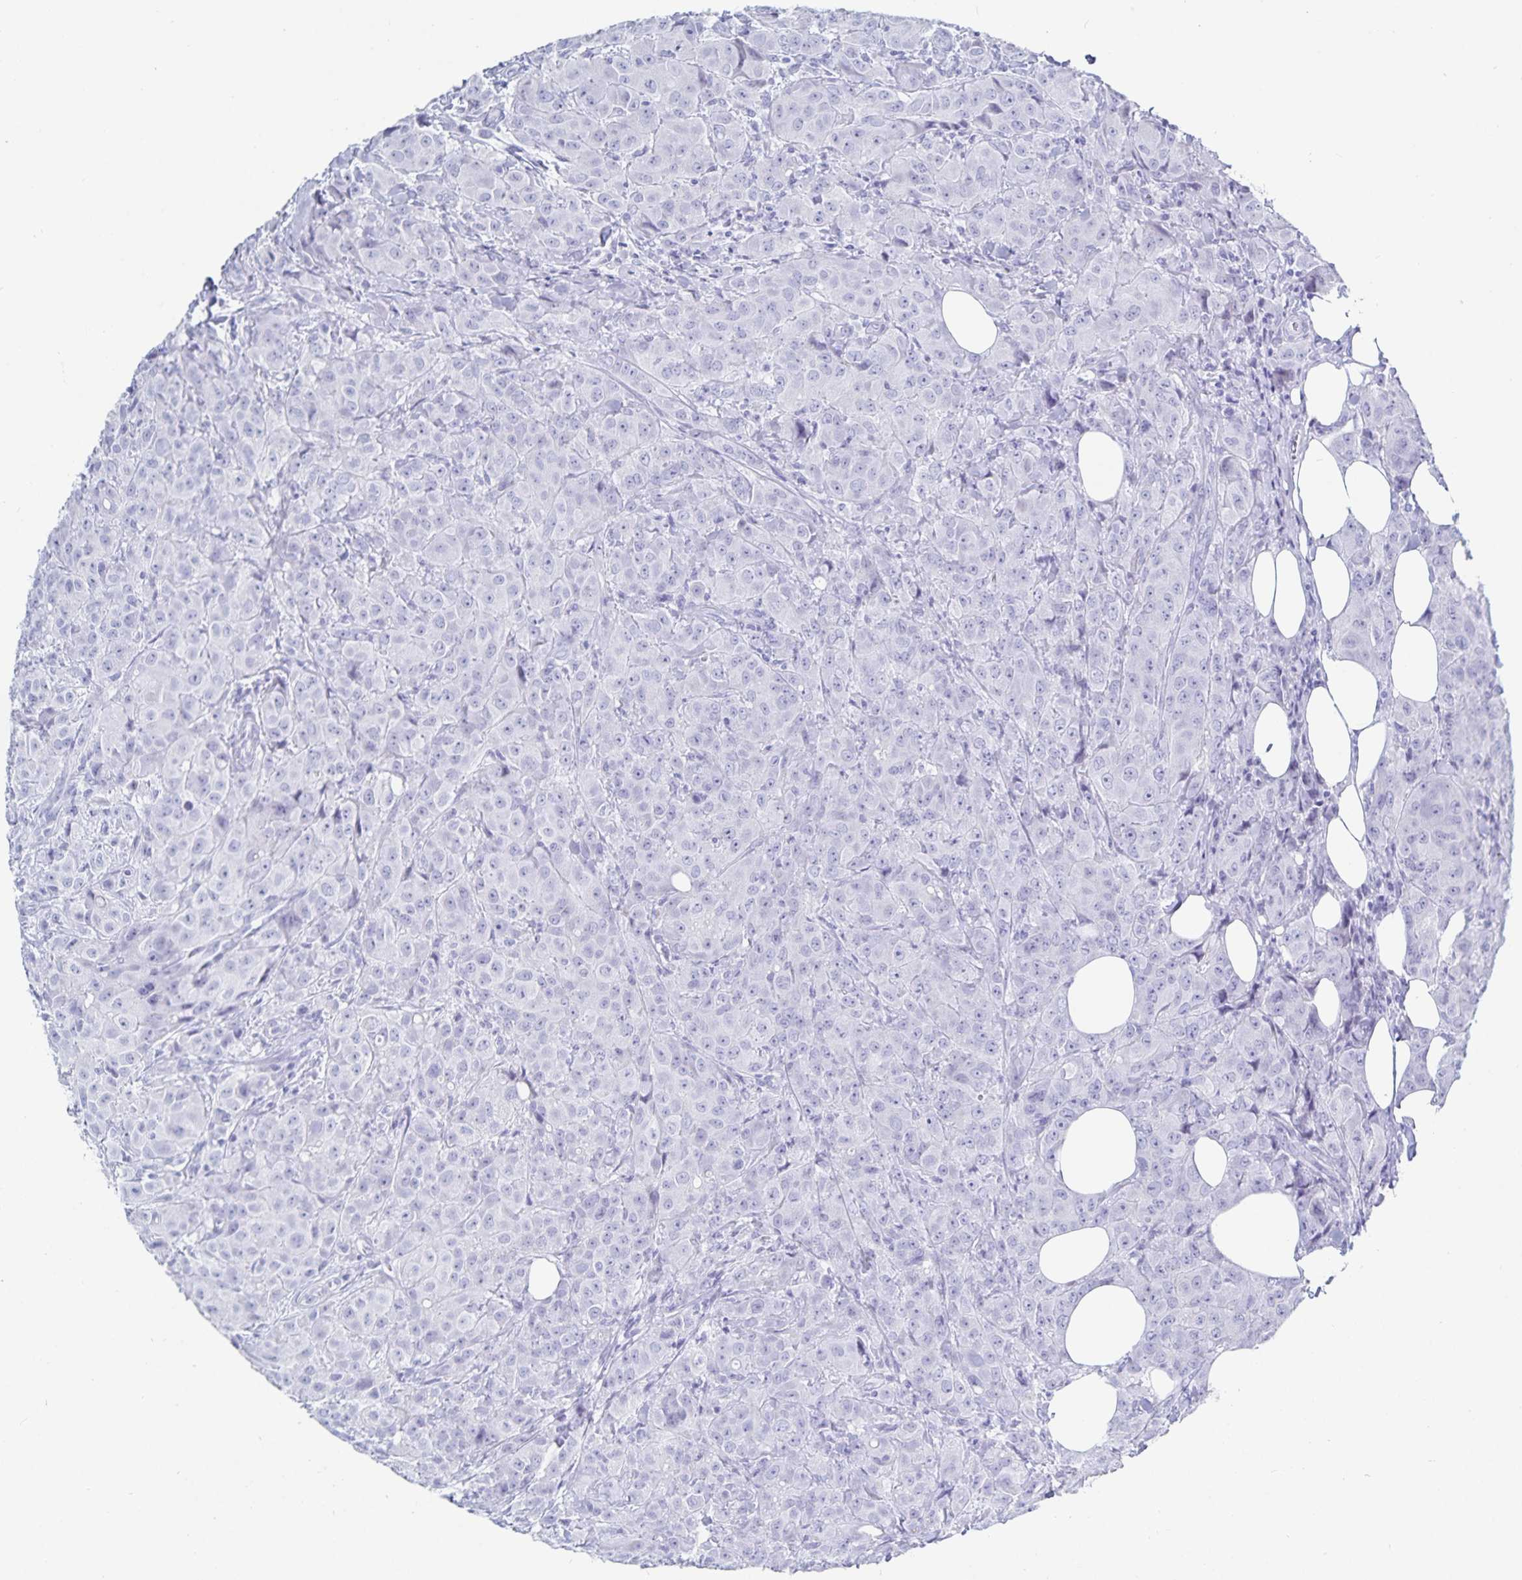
{"staining": {"intensity": "negative", "quantity": "none", "location": "none"}, "tissue": "breast cancer", "cell_type": "Tumor cells", "image_type": "cancer", "snomed": [{"axis": "morphology", "description": "Normal tissue, NOS"}, {"axis": "morphology", "description": "Duct carcinoma"}, {"axis": "topography", "description": "Breast"}], "caption": "Human breast intraductal carcinoma stained for a protein using immunohistochemistry (IHC) demonstrates no expression in tumor cells.", "gene": "C19orf73", "patient": {"sex": "female", "age": 43}}